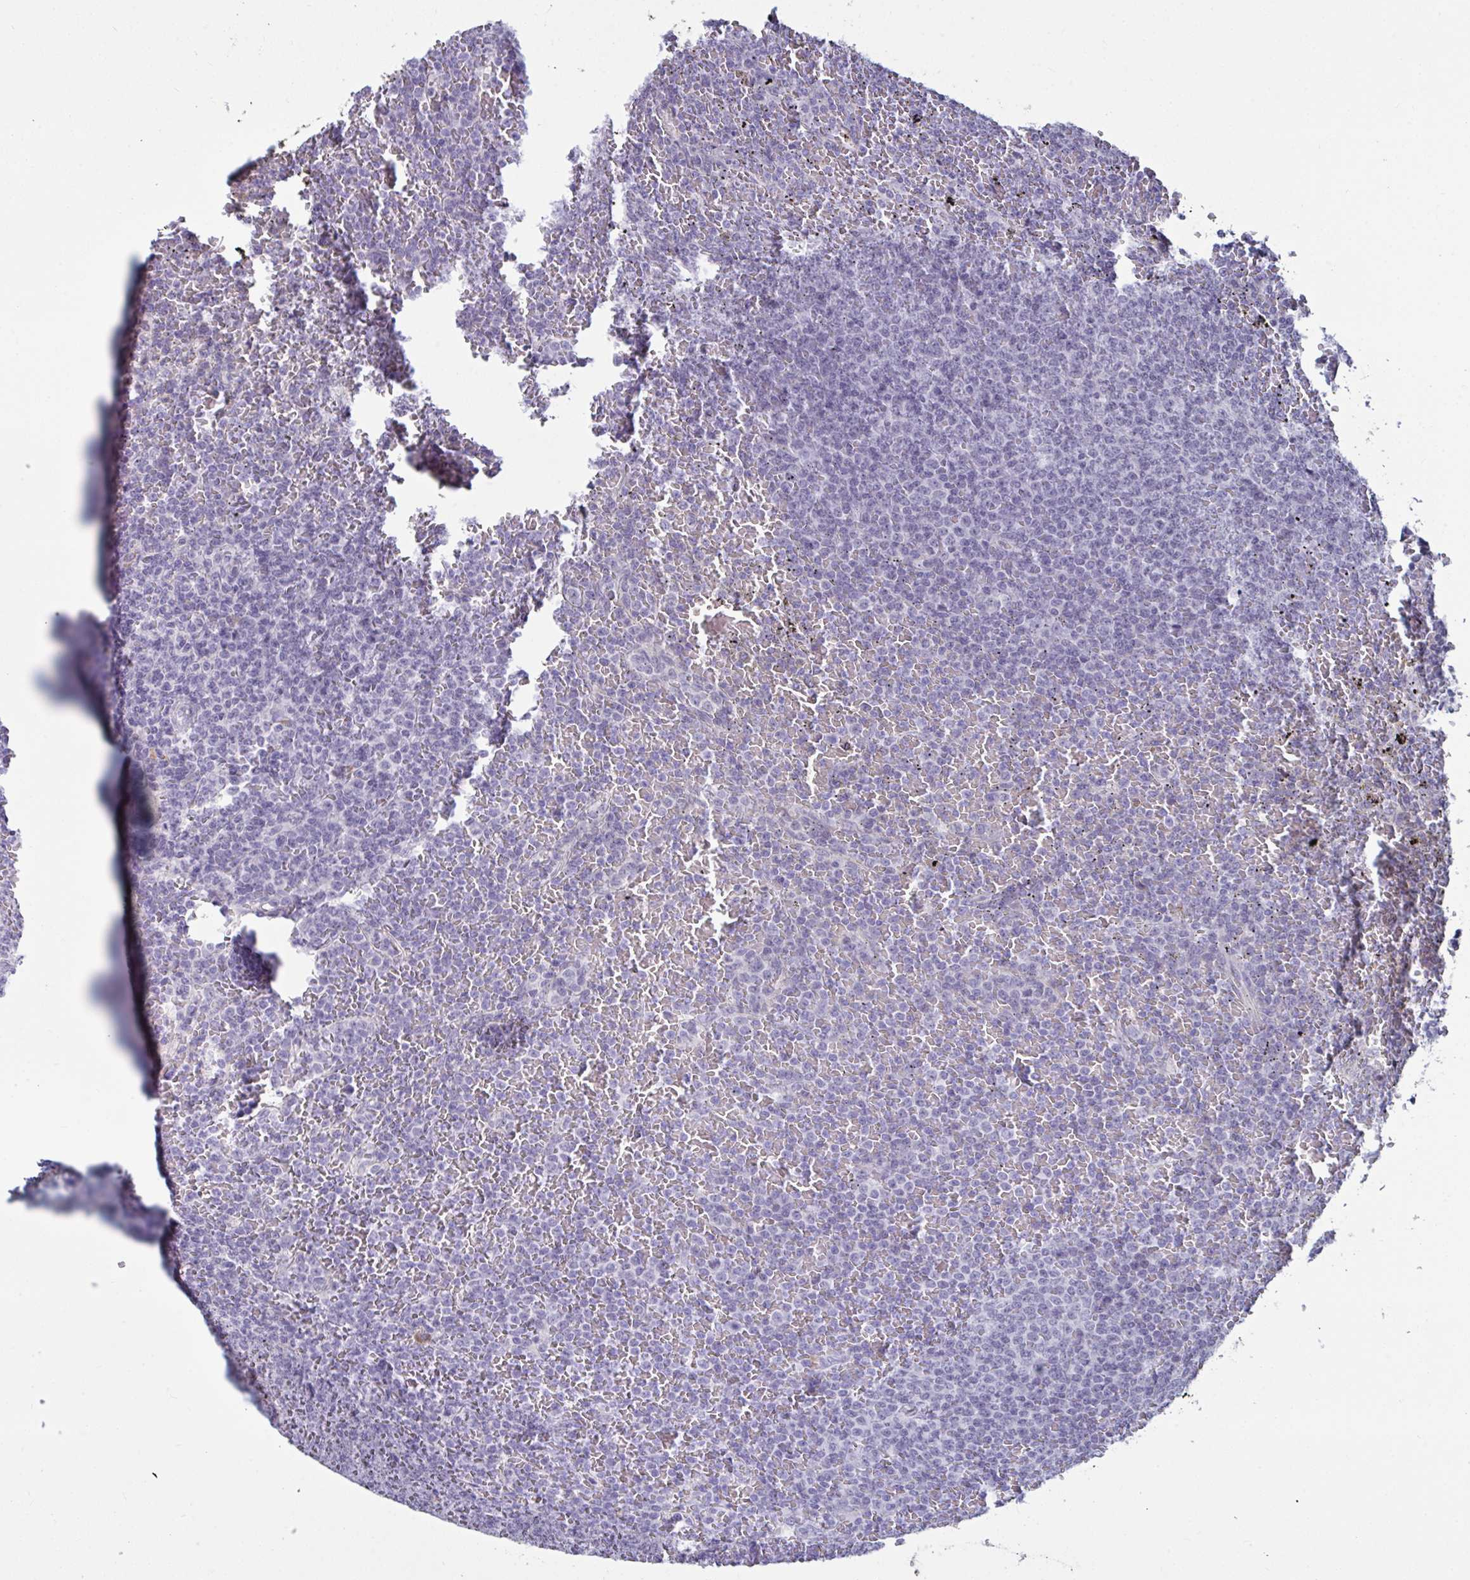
{"staining": {"intensity": "negative", "quantity": "none", "location": "none"}, "tissue": "lymphoma", "cell_type": "Tumor cells", "image_type": "cancer", "snomed": [{"axis": "morphology", "description": "Malignant lymphoma, non-Hodgkin's type, Low grade"}, {"axis": "topography", "description": "Spleen"}], "caption": "A high-resolution micrograph shows immunohistochemistry (IHC) staining of lymphoma, which demonstrates no significant staining in tumor cells.", "gene": "TBC1D4", "patient": {"sex": "female", "age": 77}}